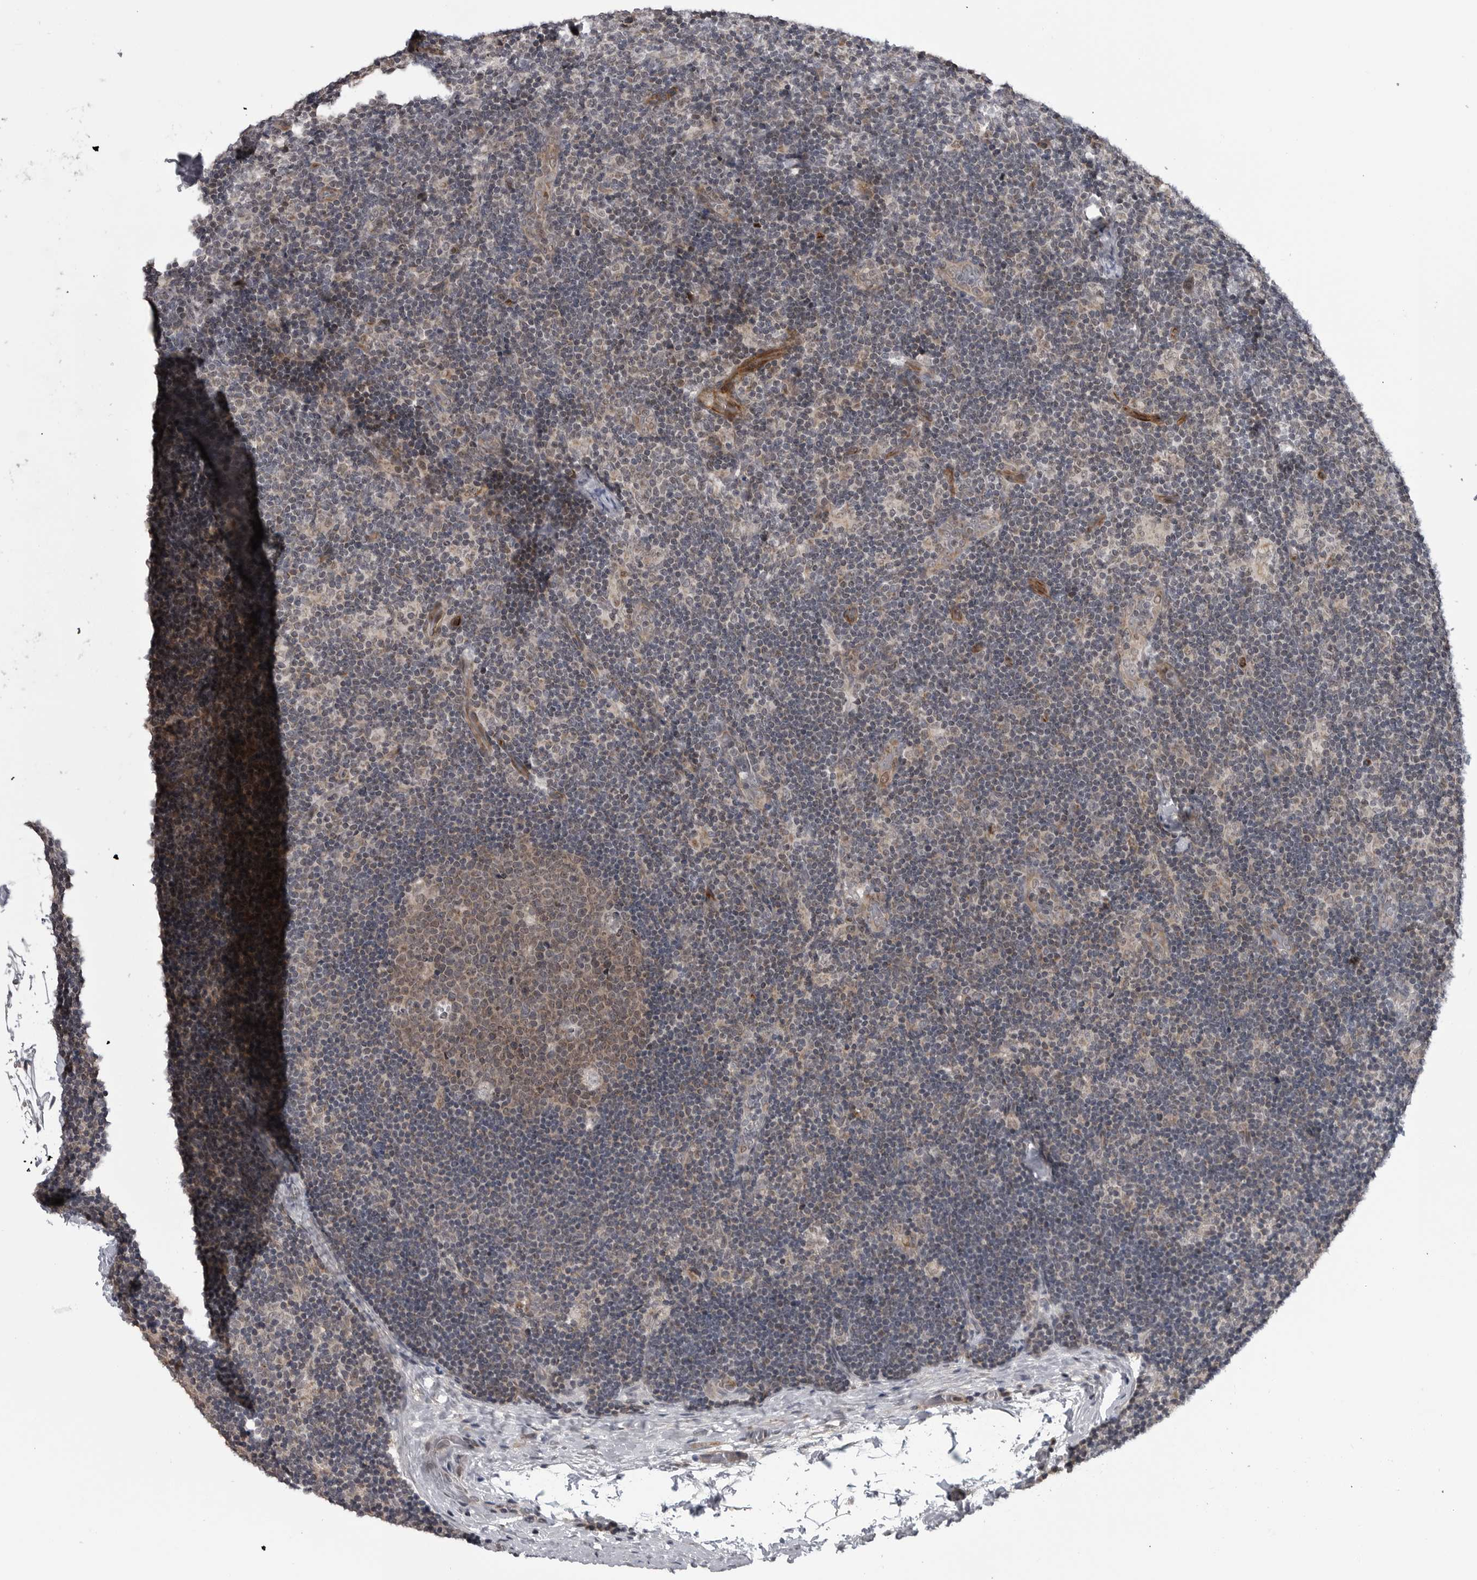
{"staining": {"intensity": "weak", "quantity": ">75%", "location": "cytoplasmic/membranous"}, "tissue": "lymph node", "cell_type": "Germinal center cells", "image_type": "normal", "snomed": [{"axis": "morphology", "description": "Normal tissue, NOS"}, {"axis": "topography", "description": "Lymph node"}], "caption": "Germinal center cells demonstrate low levels of weak cytoplasmic/membranous positivity in approximately >75% of cells in unremarkable lymph node. The staining was performed using DAB to visualize the protein expression in brown, while the nuclei were stained in blue with hematoxylin (Magnification: 20x).", "gene": "FAAP100", "patient": {"sex": "female", "age": 22}}